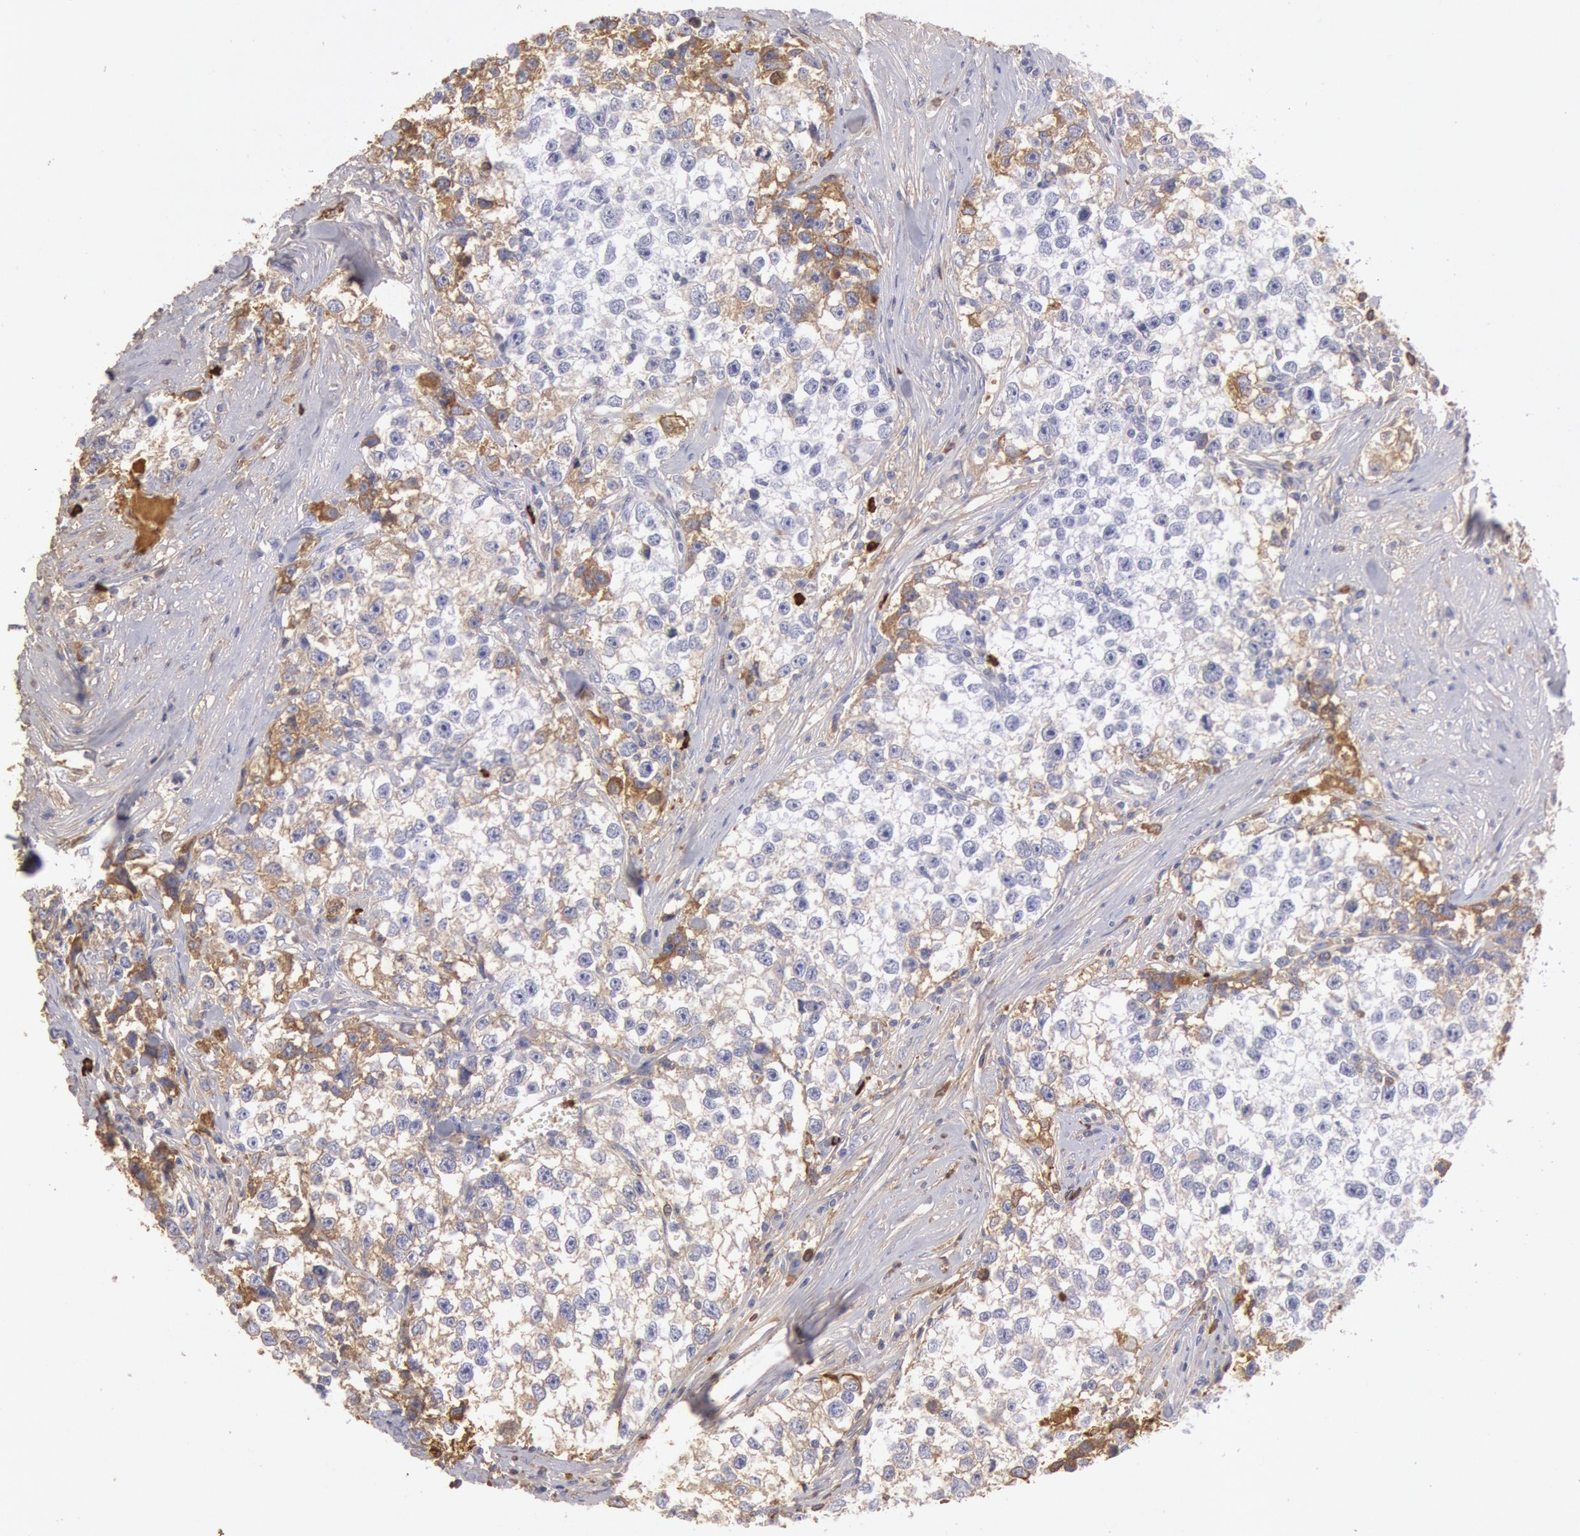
{"staining": {"intensity": "negative", "quantity": "none", "location": "none"}, "tissue": "testis cancer", "cell_type": "Tumor cells", "image_type": "cancer", "snomed": [{"axis": "morphology", "description": "Seminoma, NOS"}, {"axis": "morphology", "description": "Carcinoma, Embryonal, NOS"}, {"axis": "topography", "description": "Testis"}], "caption": "DAB (3,3'-diaminobenzidine) immunohistochemical staining of human testis seminoma demonstrates no significant positivity in tumor cells.", "gene": "IGHA1", "patient": {"sex": "male", "age": 30}}